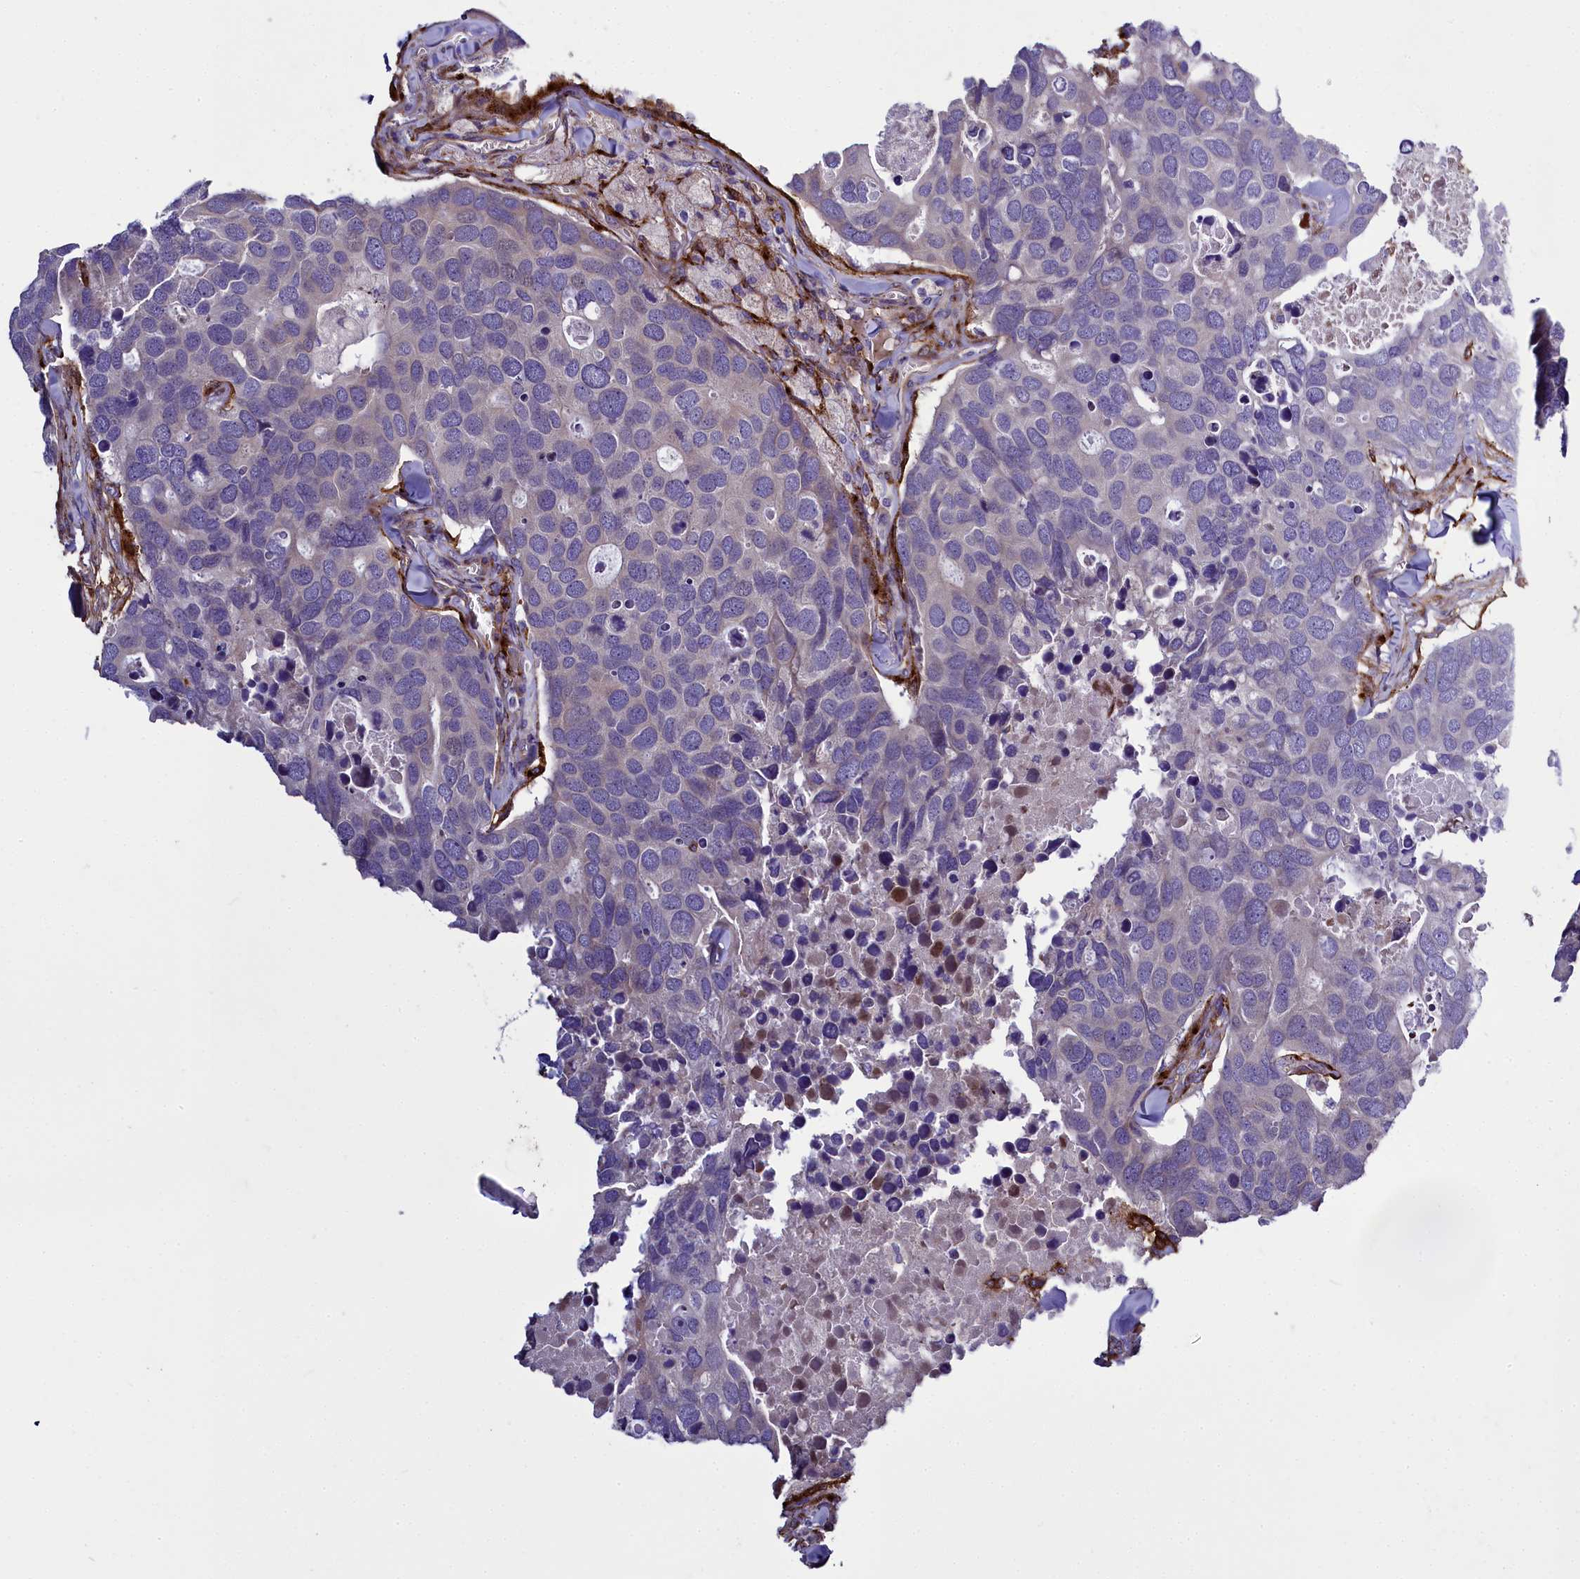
{"staining": {"intensity": "negative", "quantity": "none", "location": "none"}, "tissue": "breast cancer", "cell_type": "Tumor cells", "image_type": "cancer", "snomed": [{"axis": "morphology", "description": "Duct carcinoma"}, {"axis": "topography", "description": "Breast"}], "caption": "Photomicrograph shows no protein expression in tumor cells of breast invasive ductal carcinoma tissue. The staining was performed using DAB (3,3'-diaminobenzidine) to visualize the protein expression in brown, while the nuclei were stained in blue with hematoxylin (Magnification: 20x).", "gene": "MRC2", "patient": {"sex": "female", "age": 83}}